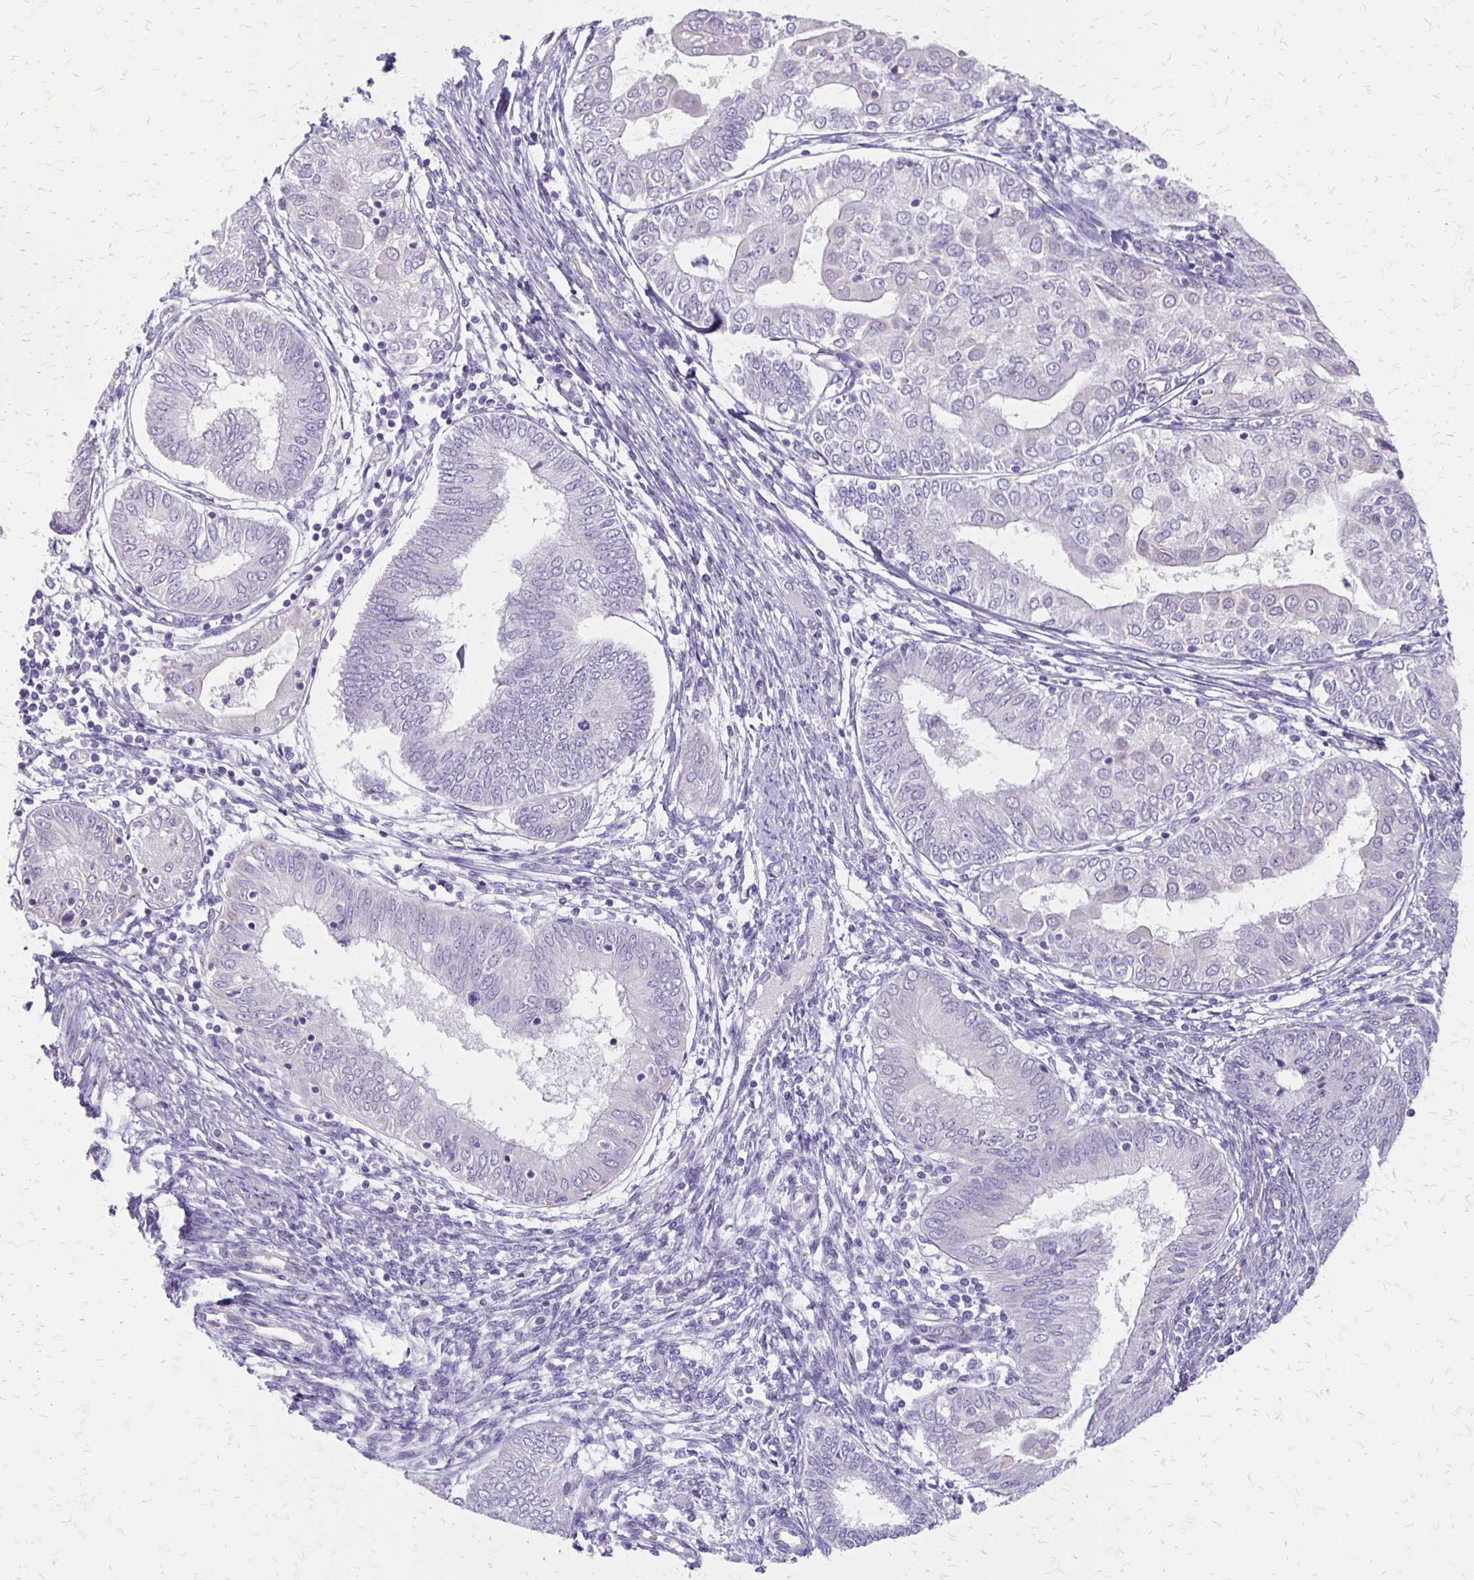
{"staining": {"intensity": "negative", "quantity": "none", "location": "none"}, "tissue": "endometrial cancer", "cell_type": "Tumor cells", "image_type": "cancer", "snomed": [{"axis": "morphology", "description": "Adenocarcinoma, NOS"}, {"axis": "topography", "description": "Endometrium"}], "caption": "Immunohistochemical staining of endometrial adenocarcinoma displays no significant expression in tumor cells. (DAB (3,3'-diaminobenzidine) immunohistochemistry (IHC) visualized using brightfield microscopy, high magnification).", "gene": "HOMER1", "patient": {"sex": "female", "age": 68}}